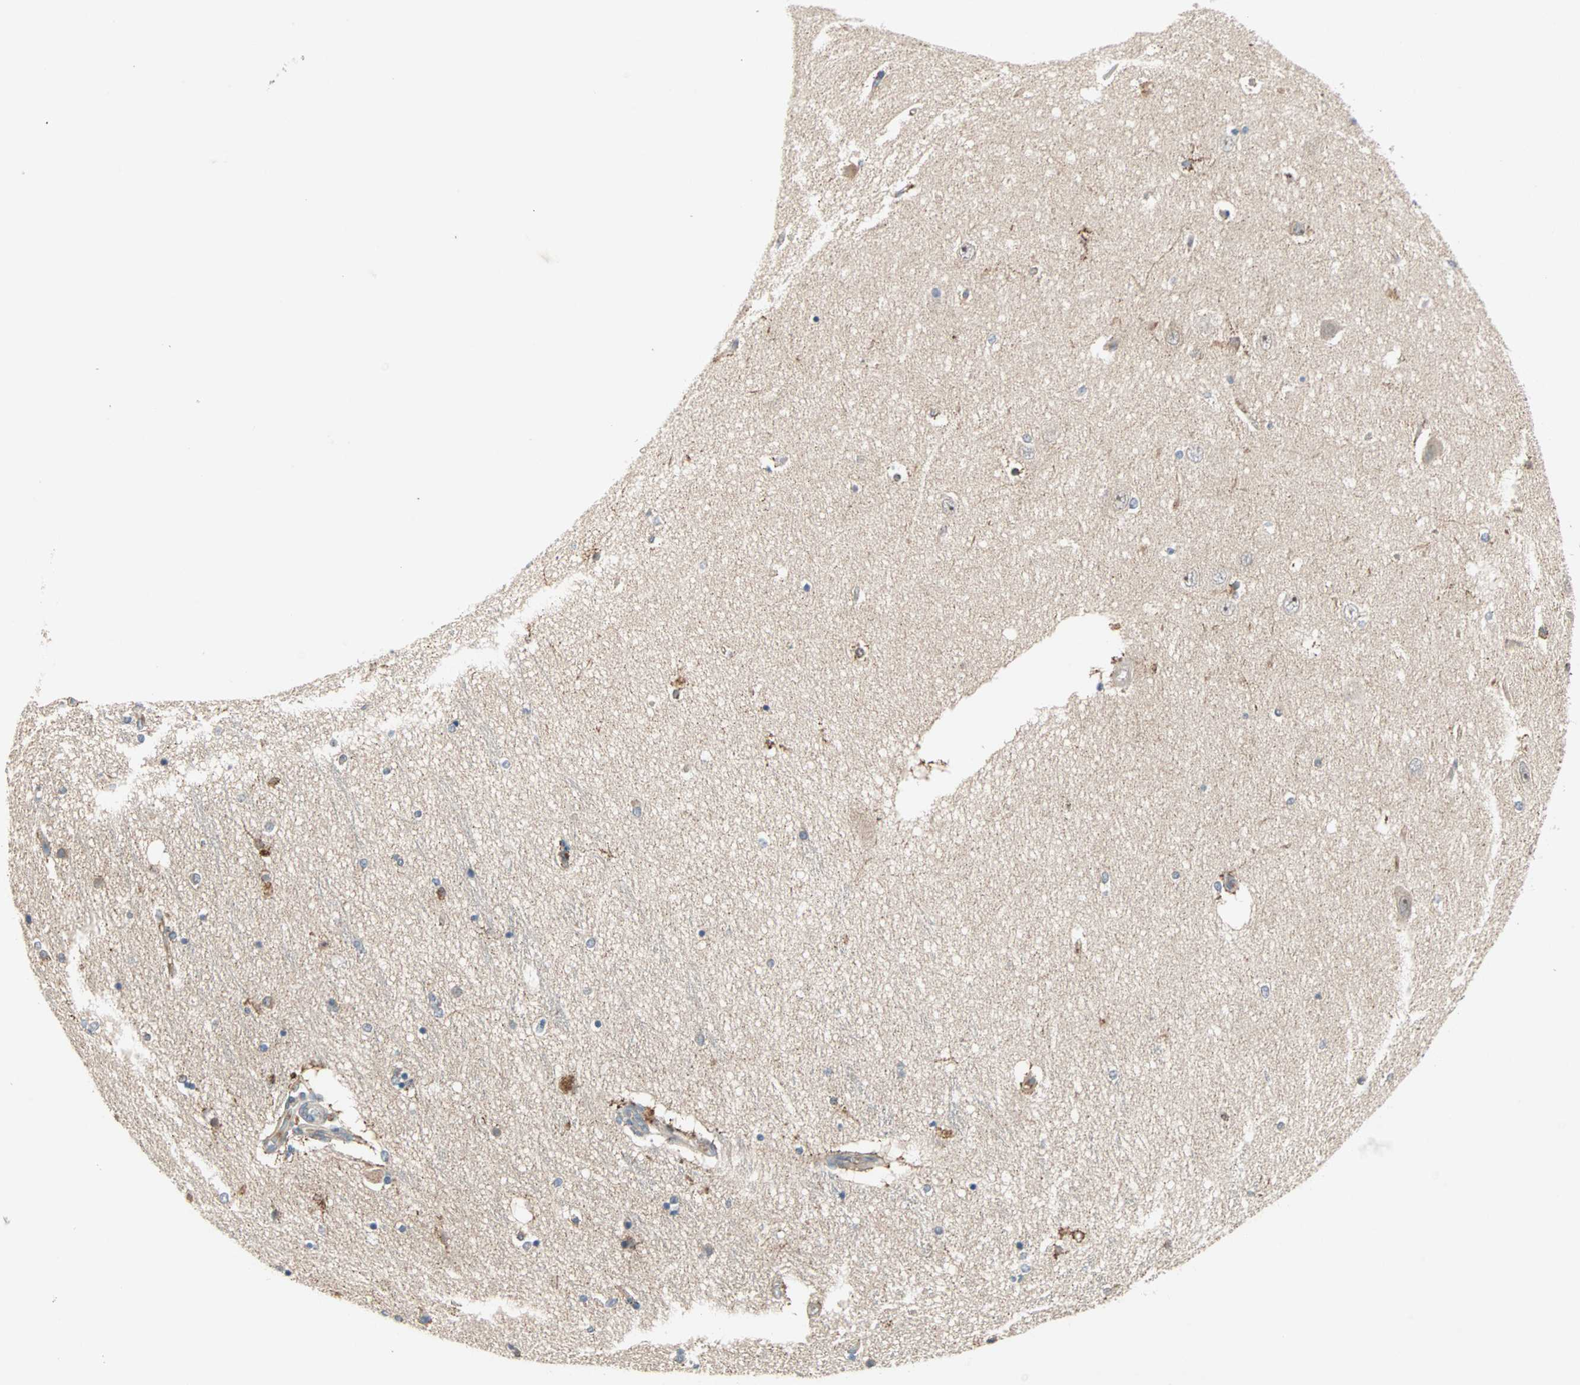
{"staining": {"intensity": "weak", "quantity": "<25%", "location": "cytoplasmic/membranous"}, "tissue": "hippocampus", "cell_type": "Glial cells", "image_type": "normal", "snomed": [{"axis": "morphology", "description": "Normal tissue, NOS"}, {"axis": "topography", "description": "Hippocampus"}], "caption": "This histopathology image is of unremarkable hippocampus stained with IHC to label a protein in brown with the nuclei are counter-stained blue. There is no positivity in glial cells. (Brightfield microscopy of DAB immunohistochemistry (IHC) at high magnification).", "gene": "PROS1", "patient": {"sex": "female", "age": 54}}